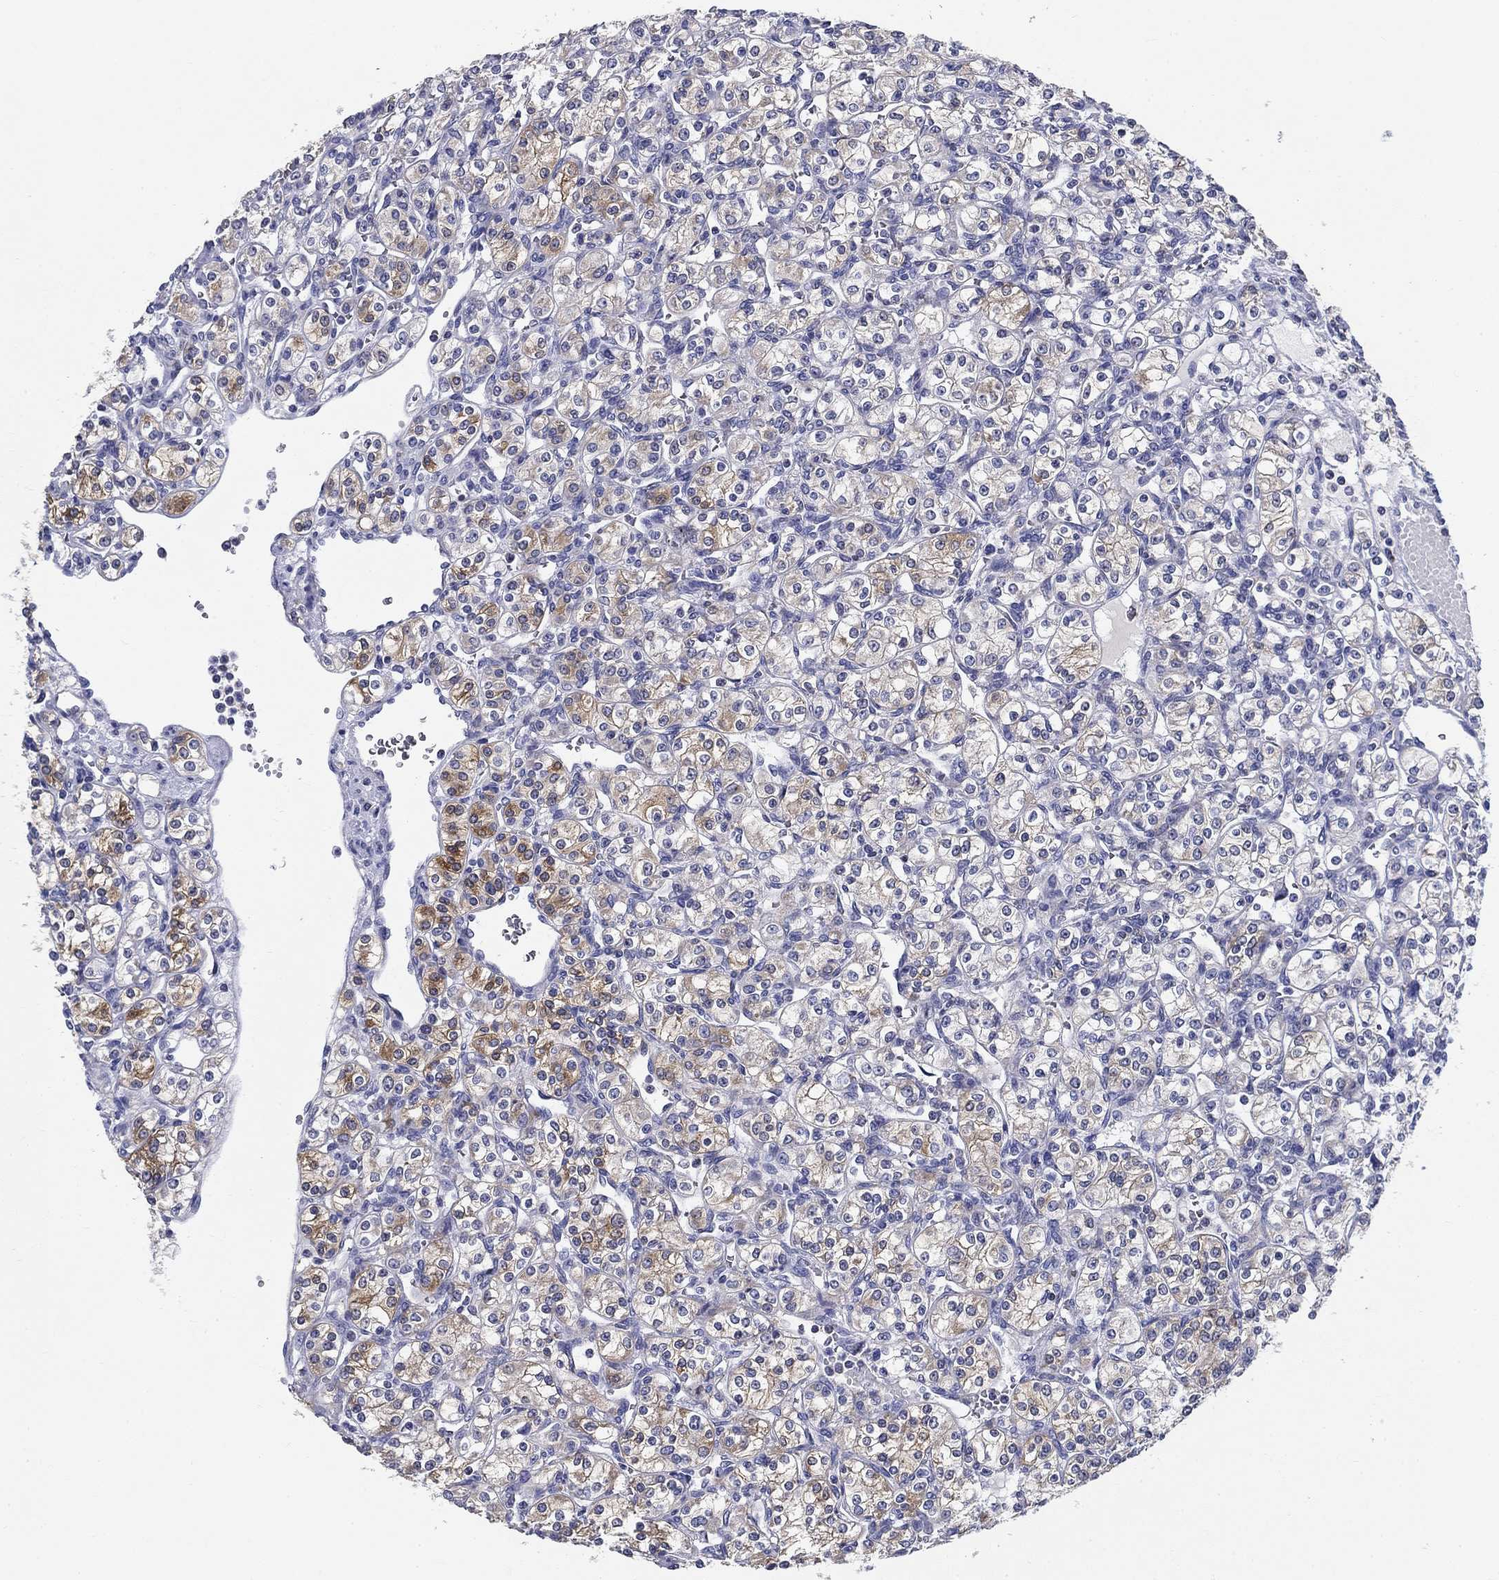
{"staining": {"intensity": "moderate", "quantity": "<25%", "location": "cytoplasmic/membranous"}, "tissue": "renal cancer", "cell_type": "Tumor cells", "image_type": "cancer", "snomed": [{"axis": "morphology", "description": "Adenocarcinoma, NOS"}, {"axis": "topography", "description": "Kidney"}], "caption": "About <25% of tumor cells in renal cancer (adenocarcinoma) exhibit moderate cytoplasmic/membranous protein positivity as visualized by brown immunohistochemical staining.", "gene": "UPB1", "patient": {"sex": "male", "age": 77}}